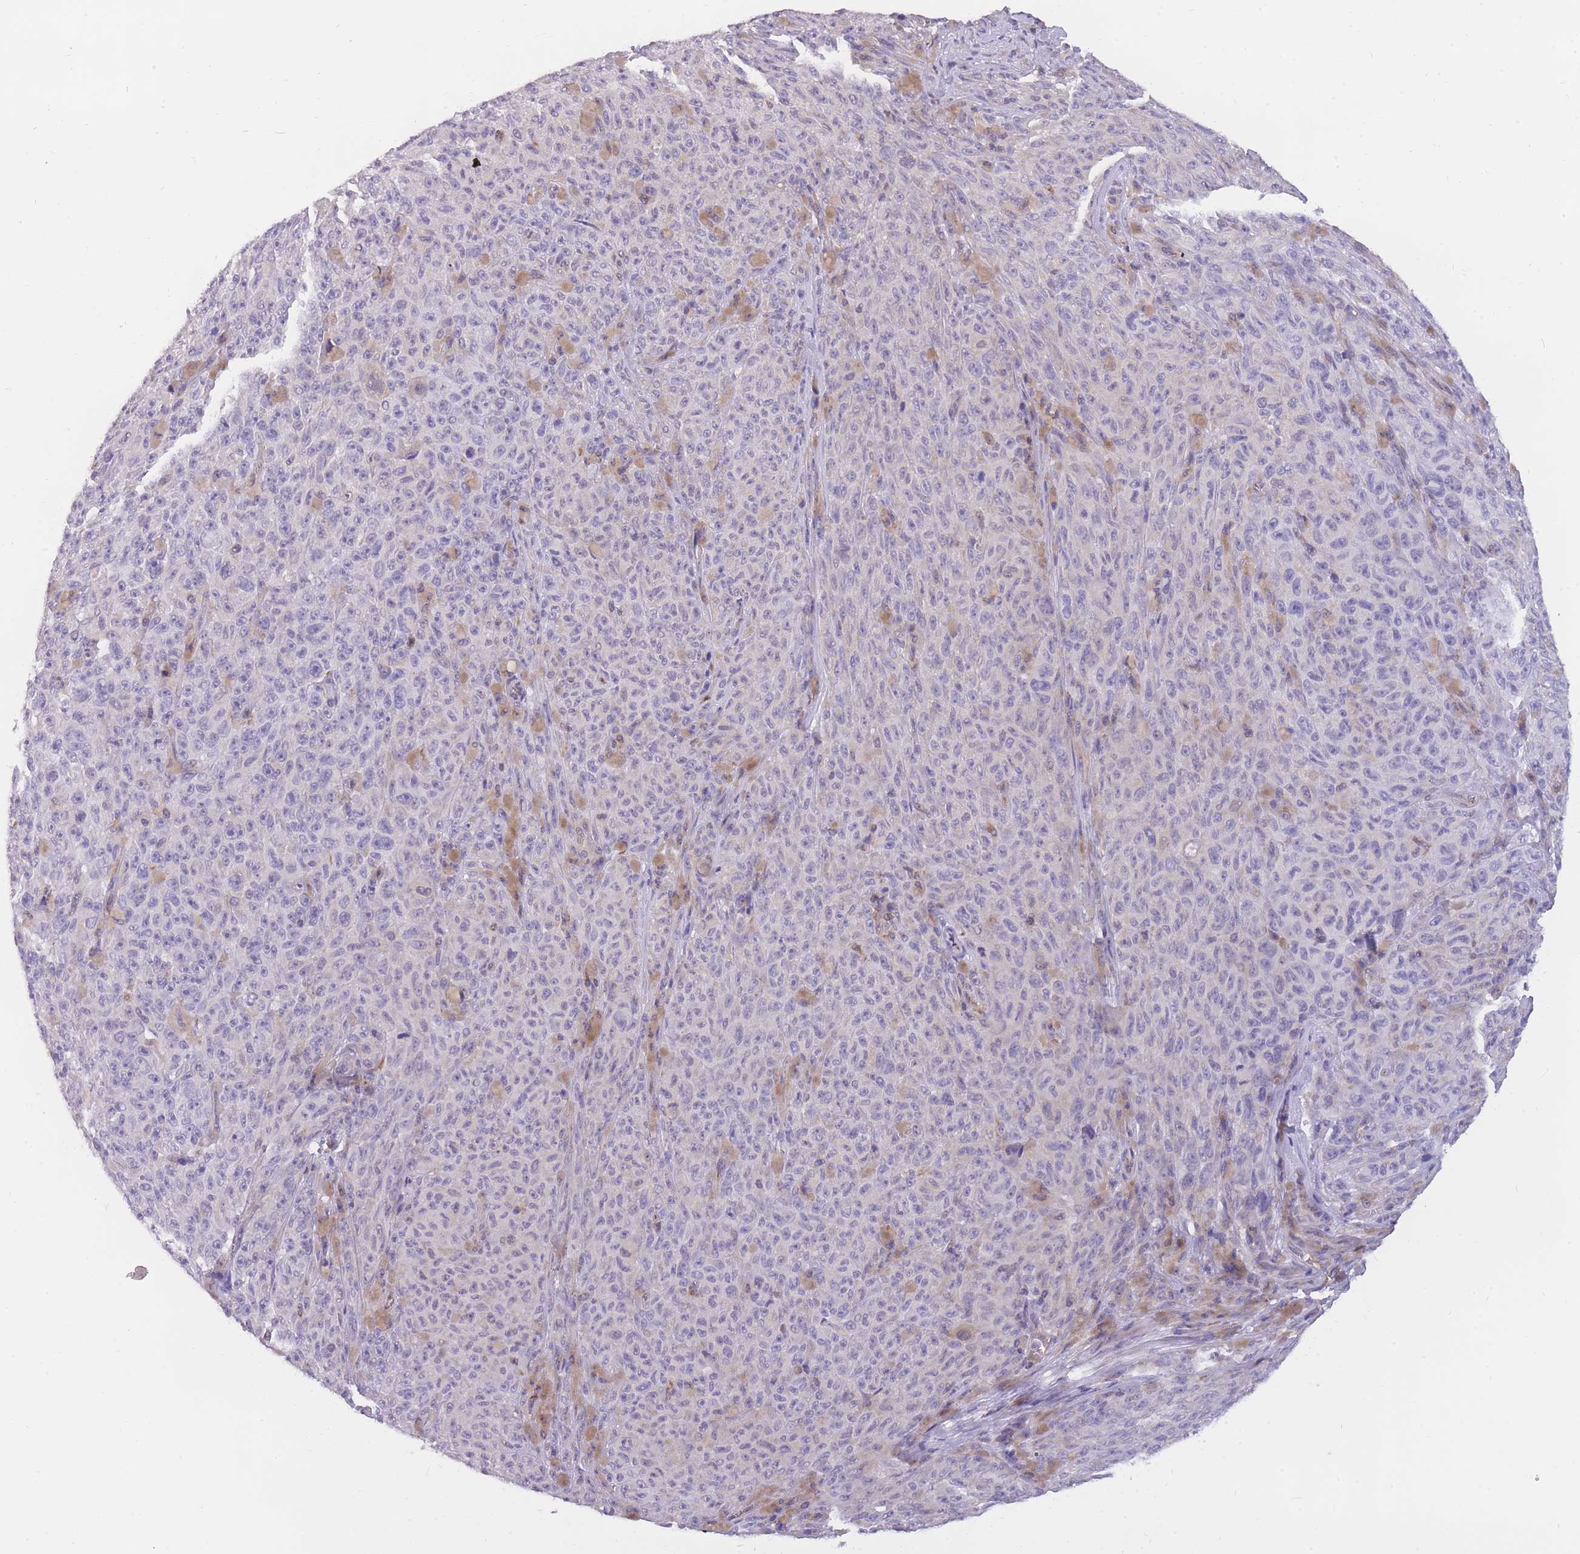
{"staining": {"intensity": "negative", "quantity": "none", "location": "none"}, "tissue": "melanoma", "cell_type": "Tumor cells", "image_type": "cancer", "snomed": [{"axis": "morphology", "description": "Malignant melanoma, NOS"}, {"axis": "topography", "description": "Skin"}], "caption": "Malignant melanoma stained for a protein using immunohistochemistry (IHC) exhibits no positivity tumor cells.", "gene": "ZNF662", "patient": {"sex": "female", "age": 82}}